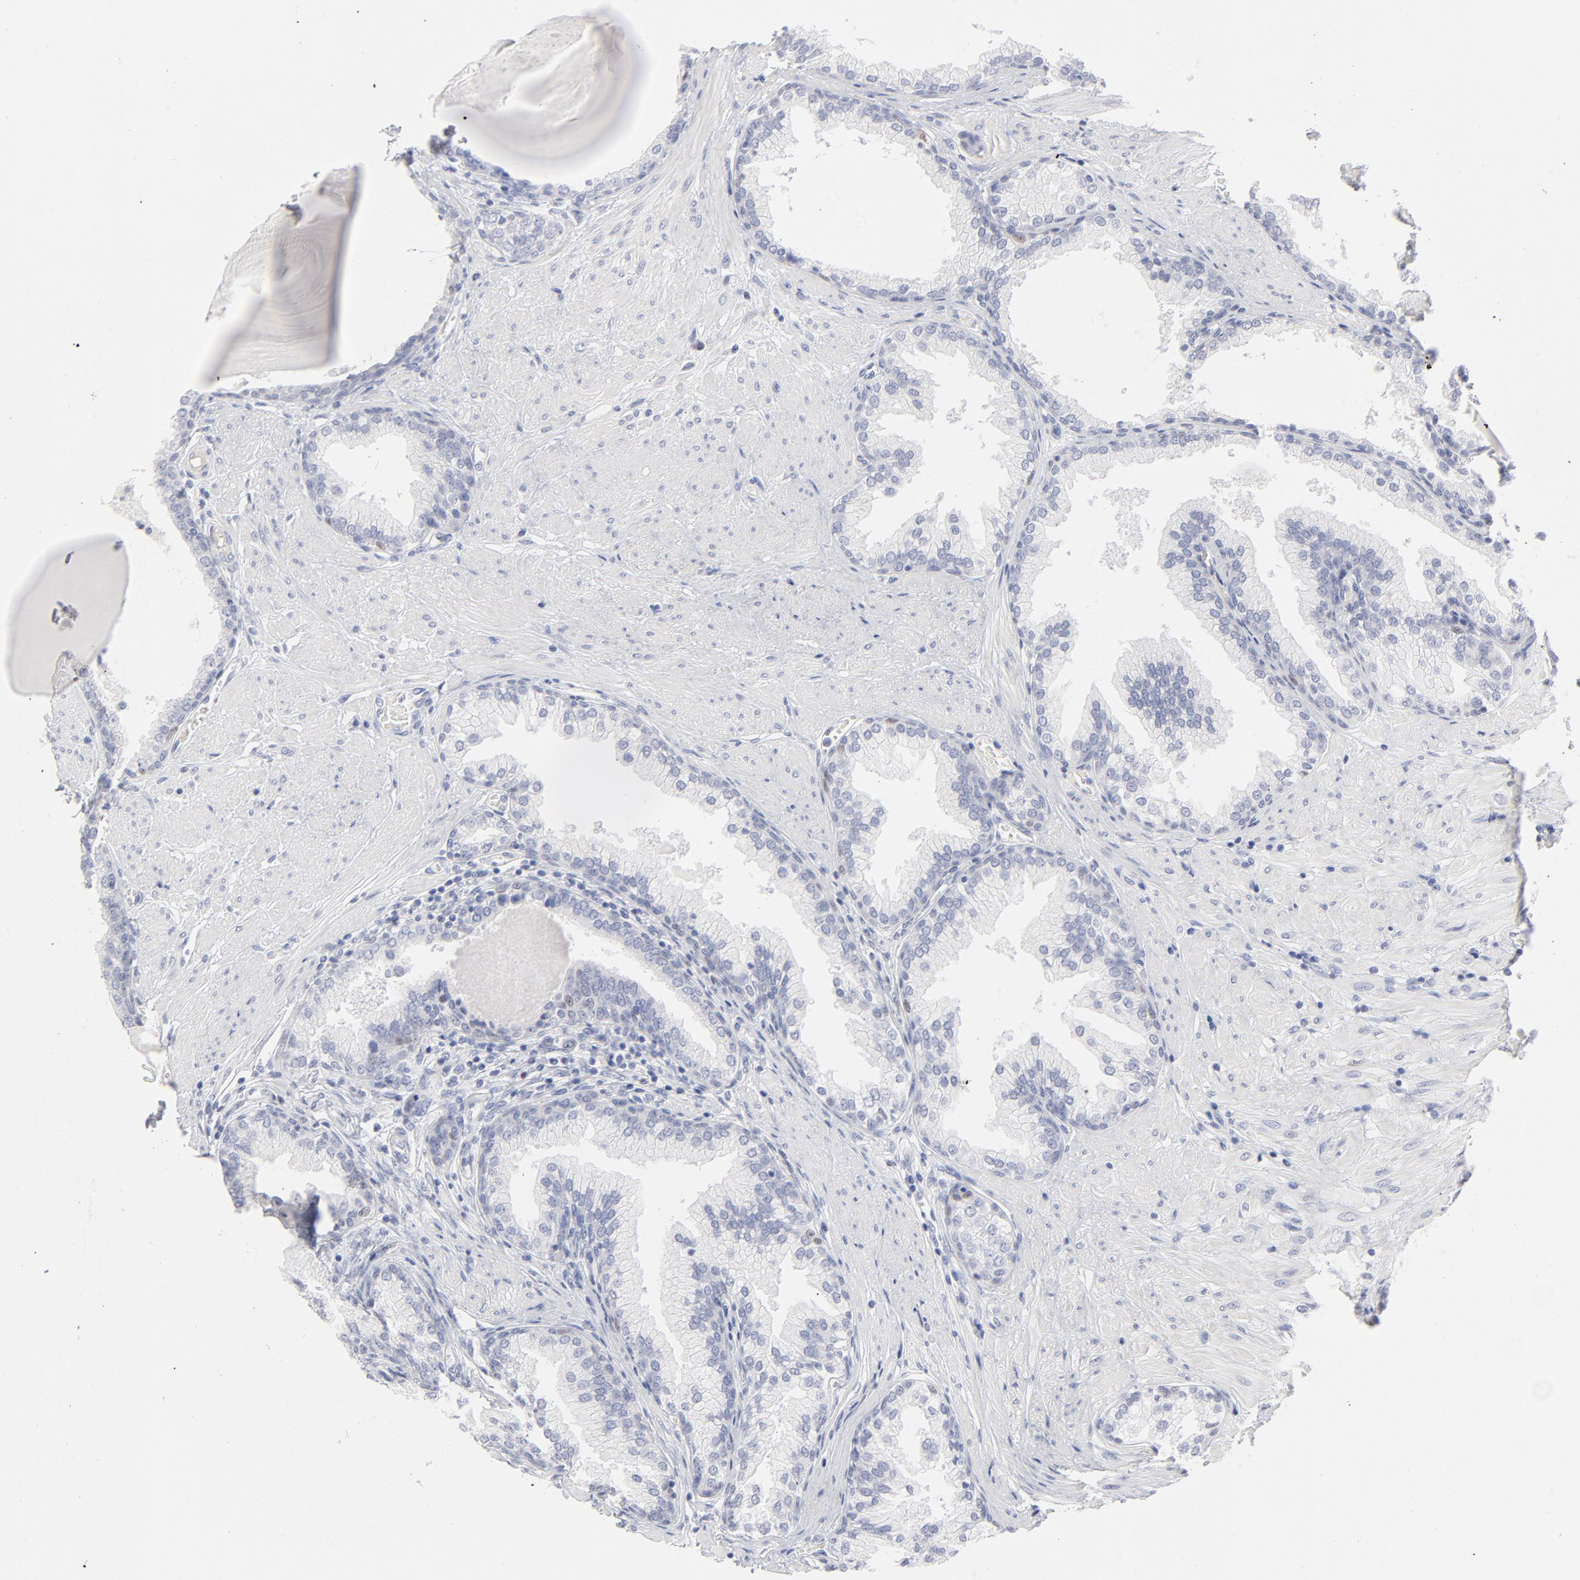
{"staining": {"intensity": "negative", "quantity": "none", "location": "none"}, "tissue": "prostate", "cell_type": "Glandular cells", "image_type": "normal", "snomed": [{"axis": "morphology", "description": "Normal tissue, NOS"}, {"axis": "topography", "description": "Prostate"}], "caption": "A high-resolution micrograph shows IHC staining of unremarkable prostate, which reveals no significant expression in glandular cells. (Brightfield microscopy of DAB (3,3'-diaminobenzidine) immunohistochemistry (IHC) at high magnification).", "gene": "MCM7", "patient": {"sex": "male", "age": 51}}